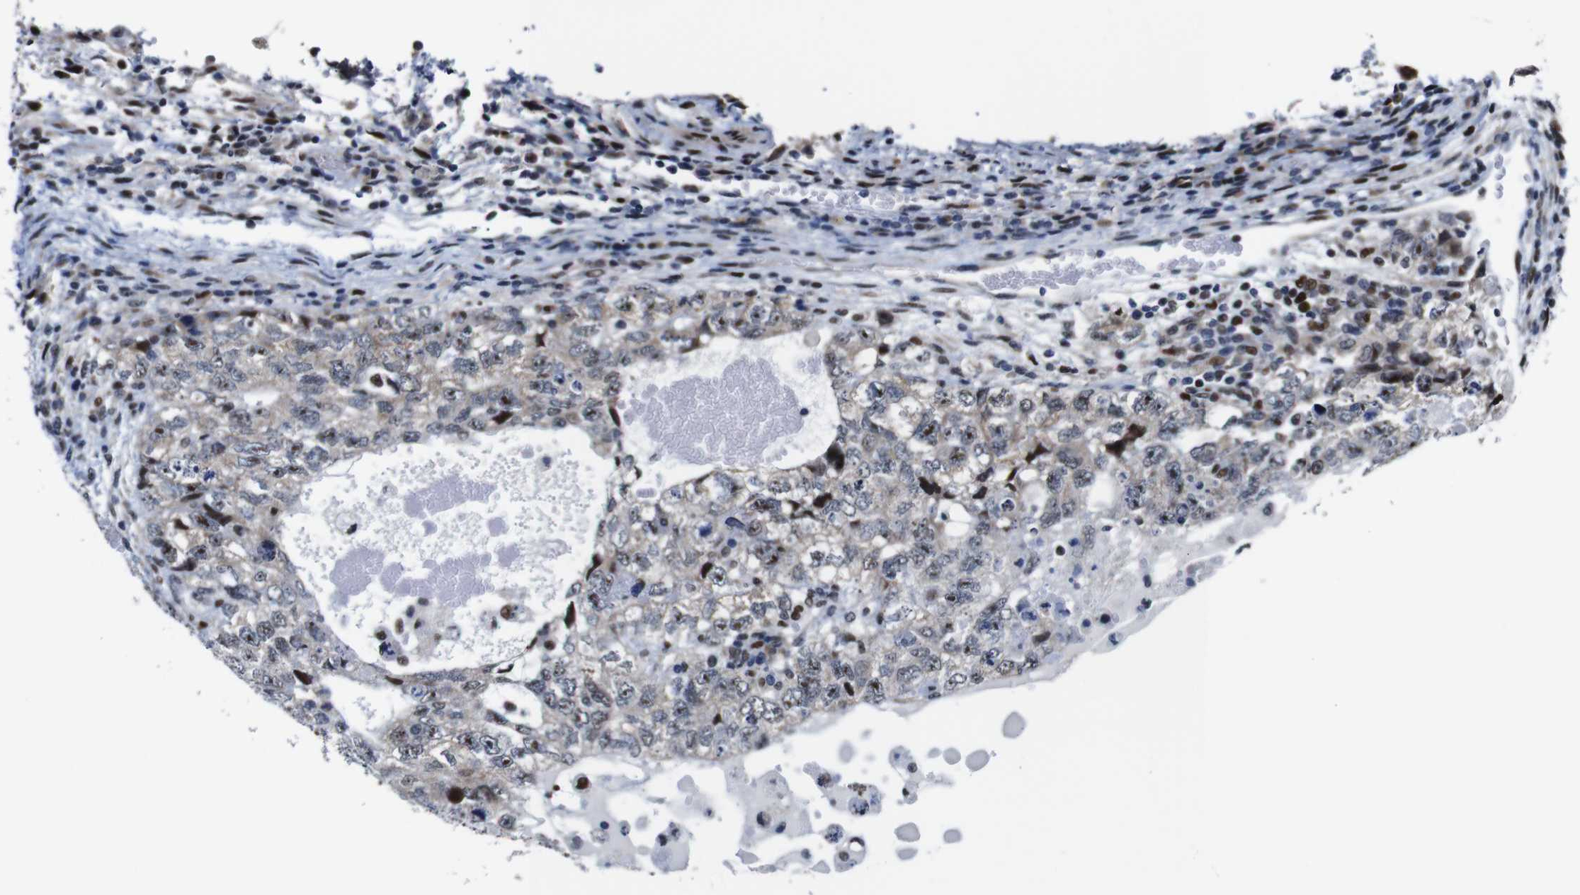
{"staining": {"intensity": "moderate", "quantity": ">75%", "location": "cytoplasmic/membranous,nuclear"}, "tissue": "testis cancer", "cell_type": "Tumor cells", "image_type": "cancer", "snomed": [{"axis": "morphology", "description": "Carcinoma, Embryonal, NOS"}, {"axis": "topography", "description": "Testis"}], "caption": "Testis cancer (embryonal carcinoma) tissue displays moderate cytoplasmic/membranous and nuclear staining in approximately >75% of tumor cells, visualized by immunohistochemistry. The staining was performed using DAB to visualize the protein expression in brown, while the nuclei were stained in blue with hematoxylin (Magnification: 20x).", "gene": "GATA6", "patient": {"sex": "male", "age": 36}}